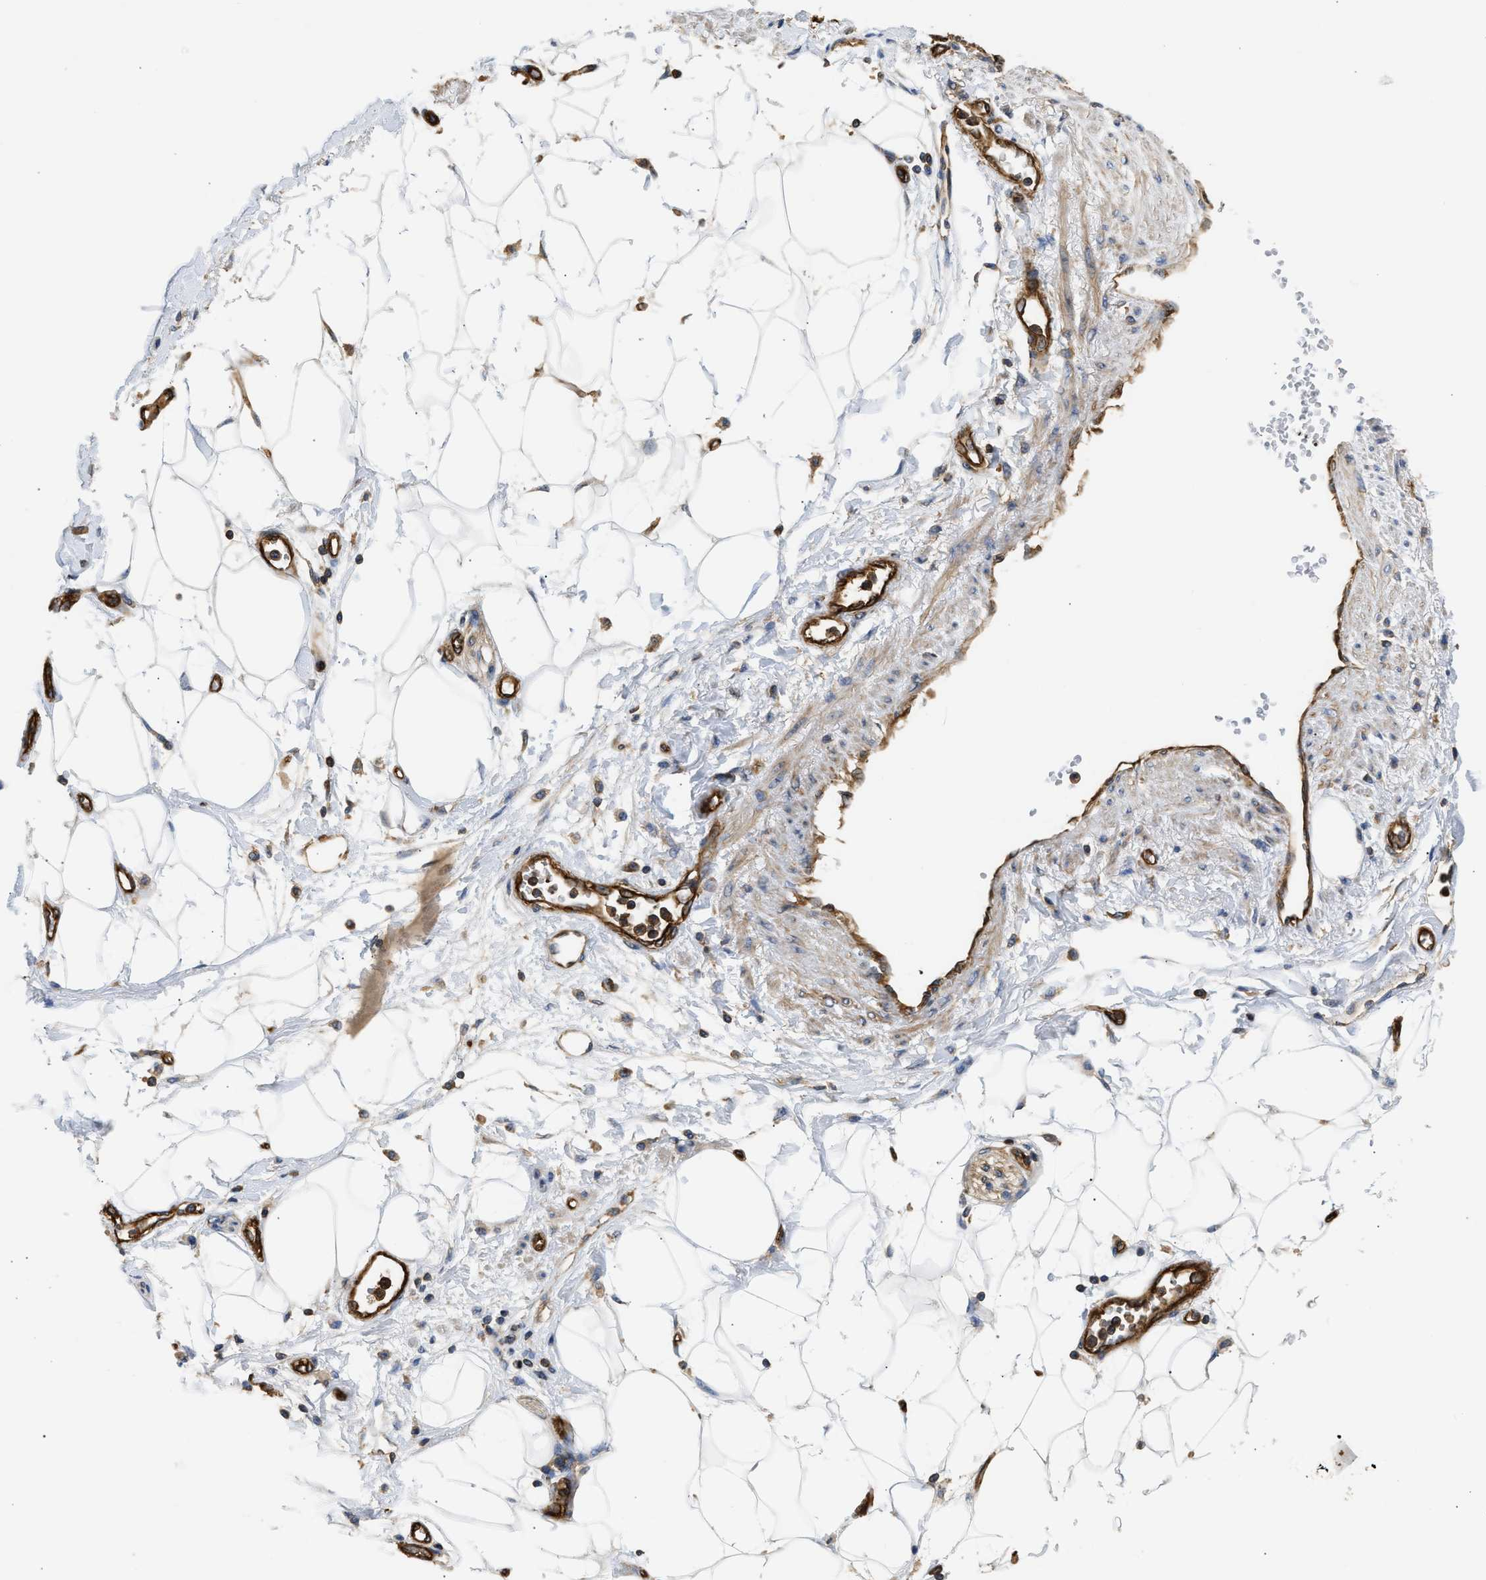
{"staining": {"intensity": "negative", "quantity": "none", "location": "none"}, "tissue": "adipose tissue", "cell_type": "Adipocytes", "image_type": "normal", "snomed": [{"axis": "morphology", "description": "Normal tissue, NOS"}, {"axis": "morphology", "description": "Adenocarcinoma, NOS"}, {"axis": "topography", "description": "Duodenum"}, {"axis": "topography", "description": "Peripheral nerve tissue"}], "caption": "This histopathology image is of normal adipose tissue stained with immunohistochemistry (IHC) to label a protein in brown with the nuclei are counter-stained blue. There is no positivity in adipocytes. The staining is performed using DAB brown chromogen with nuclei counter-stained in using hematoxylin.", "gene": "SAMD9L", "patient": {"sex": "female", "age": 60}}